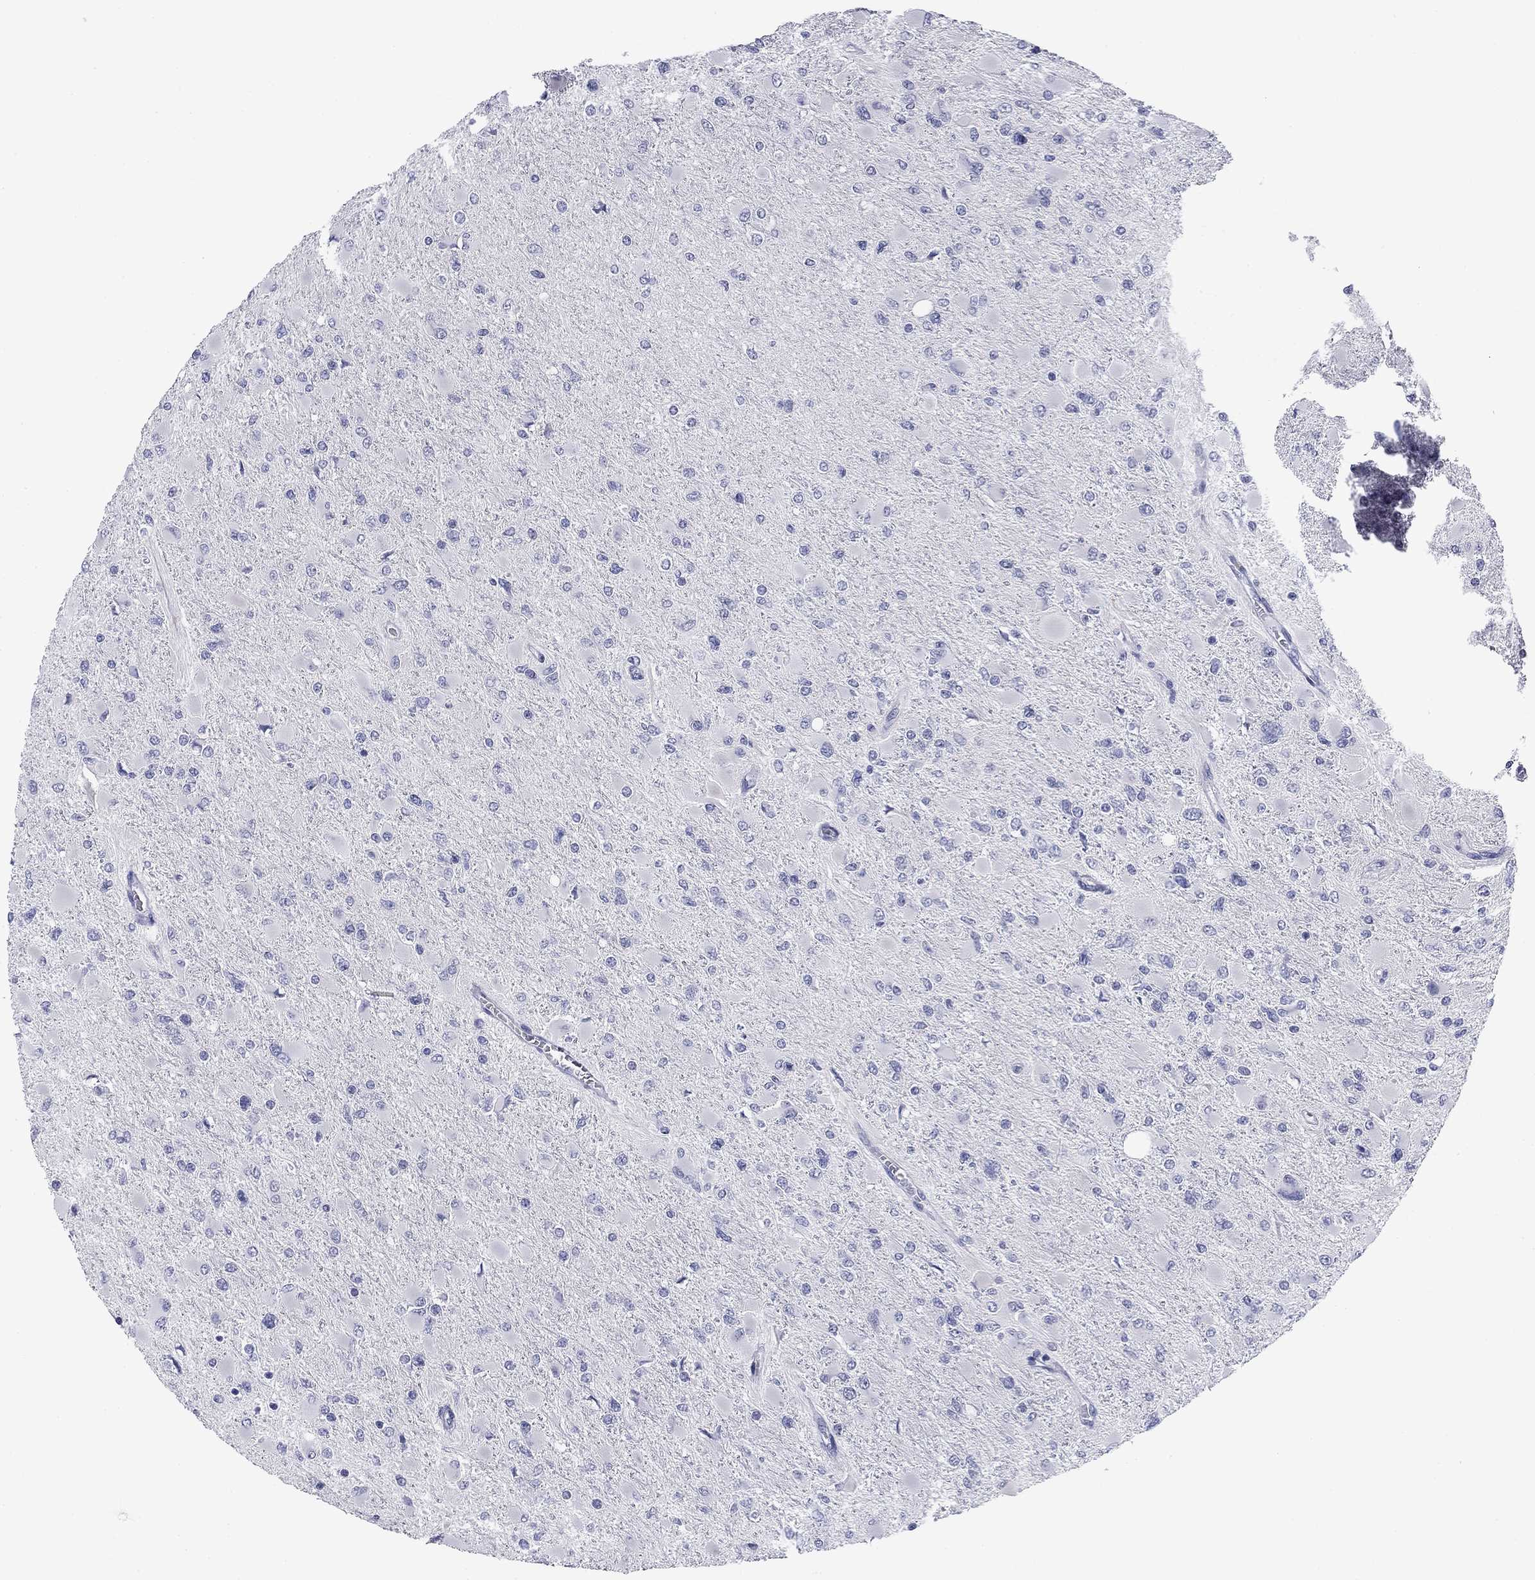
{"staining": {"intensity": "negative", "quantity": "none", "location": "none"}, "tissue": "glioma", "cell_type": "Tumor cells", "image_type": "cancer", "snomed": [{"axis": "morphology", "description": "Glioma, malignant, High grade"}, {"axis": "topography", "description": "Cerebral cortex"}], "caption": "A high-resolution image shows immunohistochemistry staining of malignant high-grade glioma, which shows no significant expression in tumor cells.", "gene": "PRPH", "patient": {"sex": "female", "age": 36}}